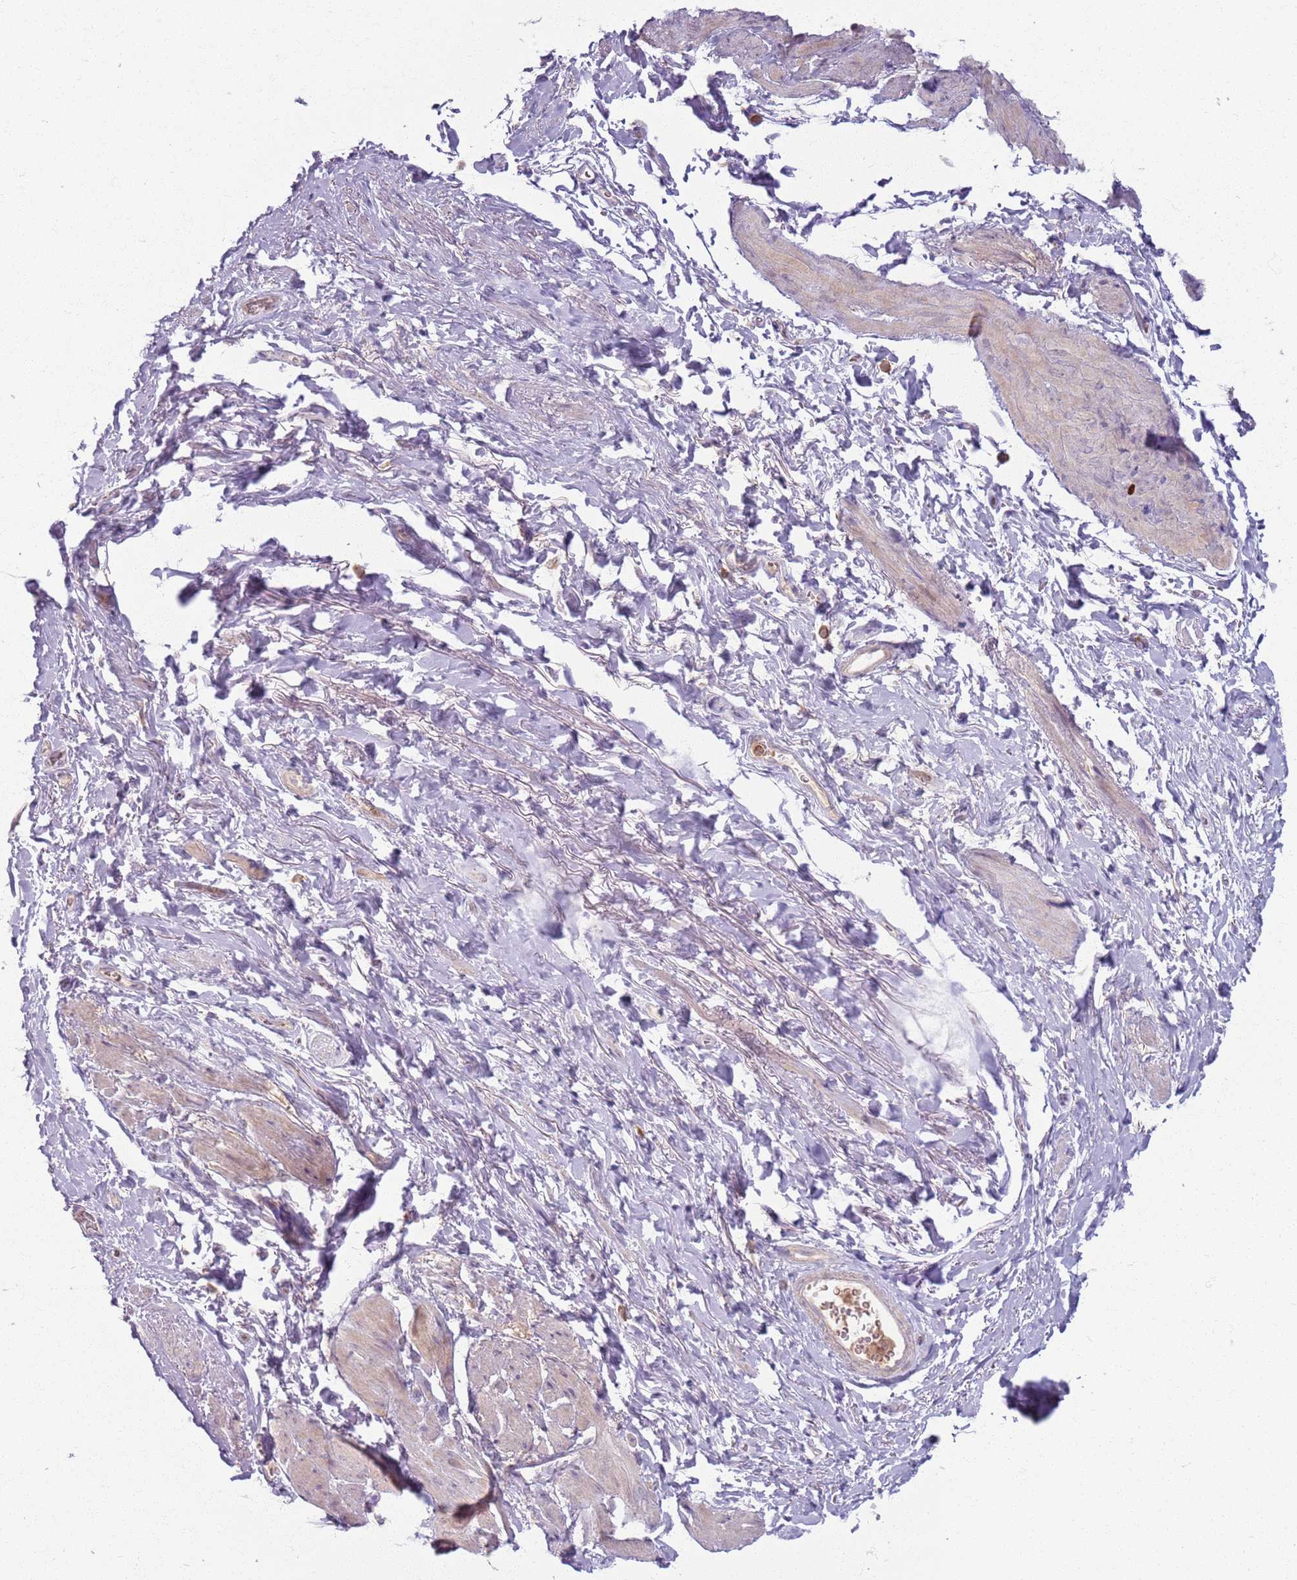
{"staining": {"intensity": "weak", "quantity": "<25%", "location": "cytoplasmic/membranous"}, "tissue": "smooth muscle", "cell_type": "Smooth muscle cells", "image_type": "normal", "snomed": [{"axis": "morphology", "description": "Normal tissue, NOS"}, {"axis": "topography", "description": "Smooth muscle"}, {"axis": "topography", "description": "Peripheral nerve tissue"}], "caption": "Normal smooth muscle was stained to show a protein in brown. There is no significant expression in smooth muscle cells. (DAB (3,3'-diaminobenzidine) immunohistochemistry (IHC) visualized using brightfield microscopy, high magnification).", "gene": "ZDHHC2", "patient": {"sex": "male", "age": 69}}